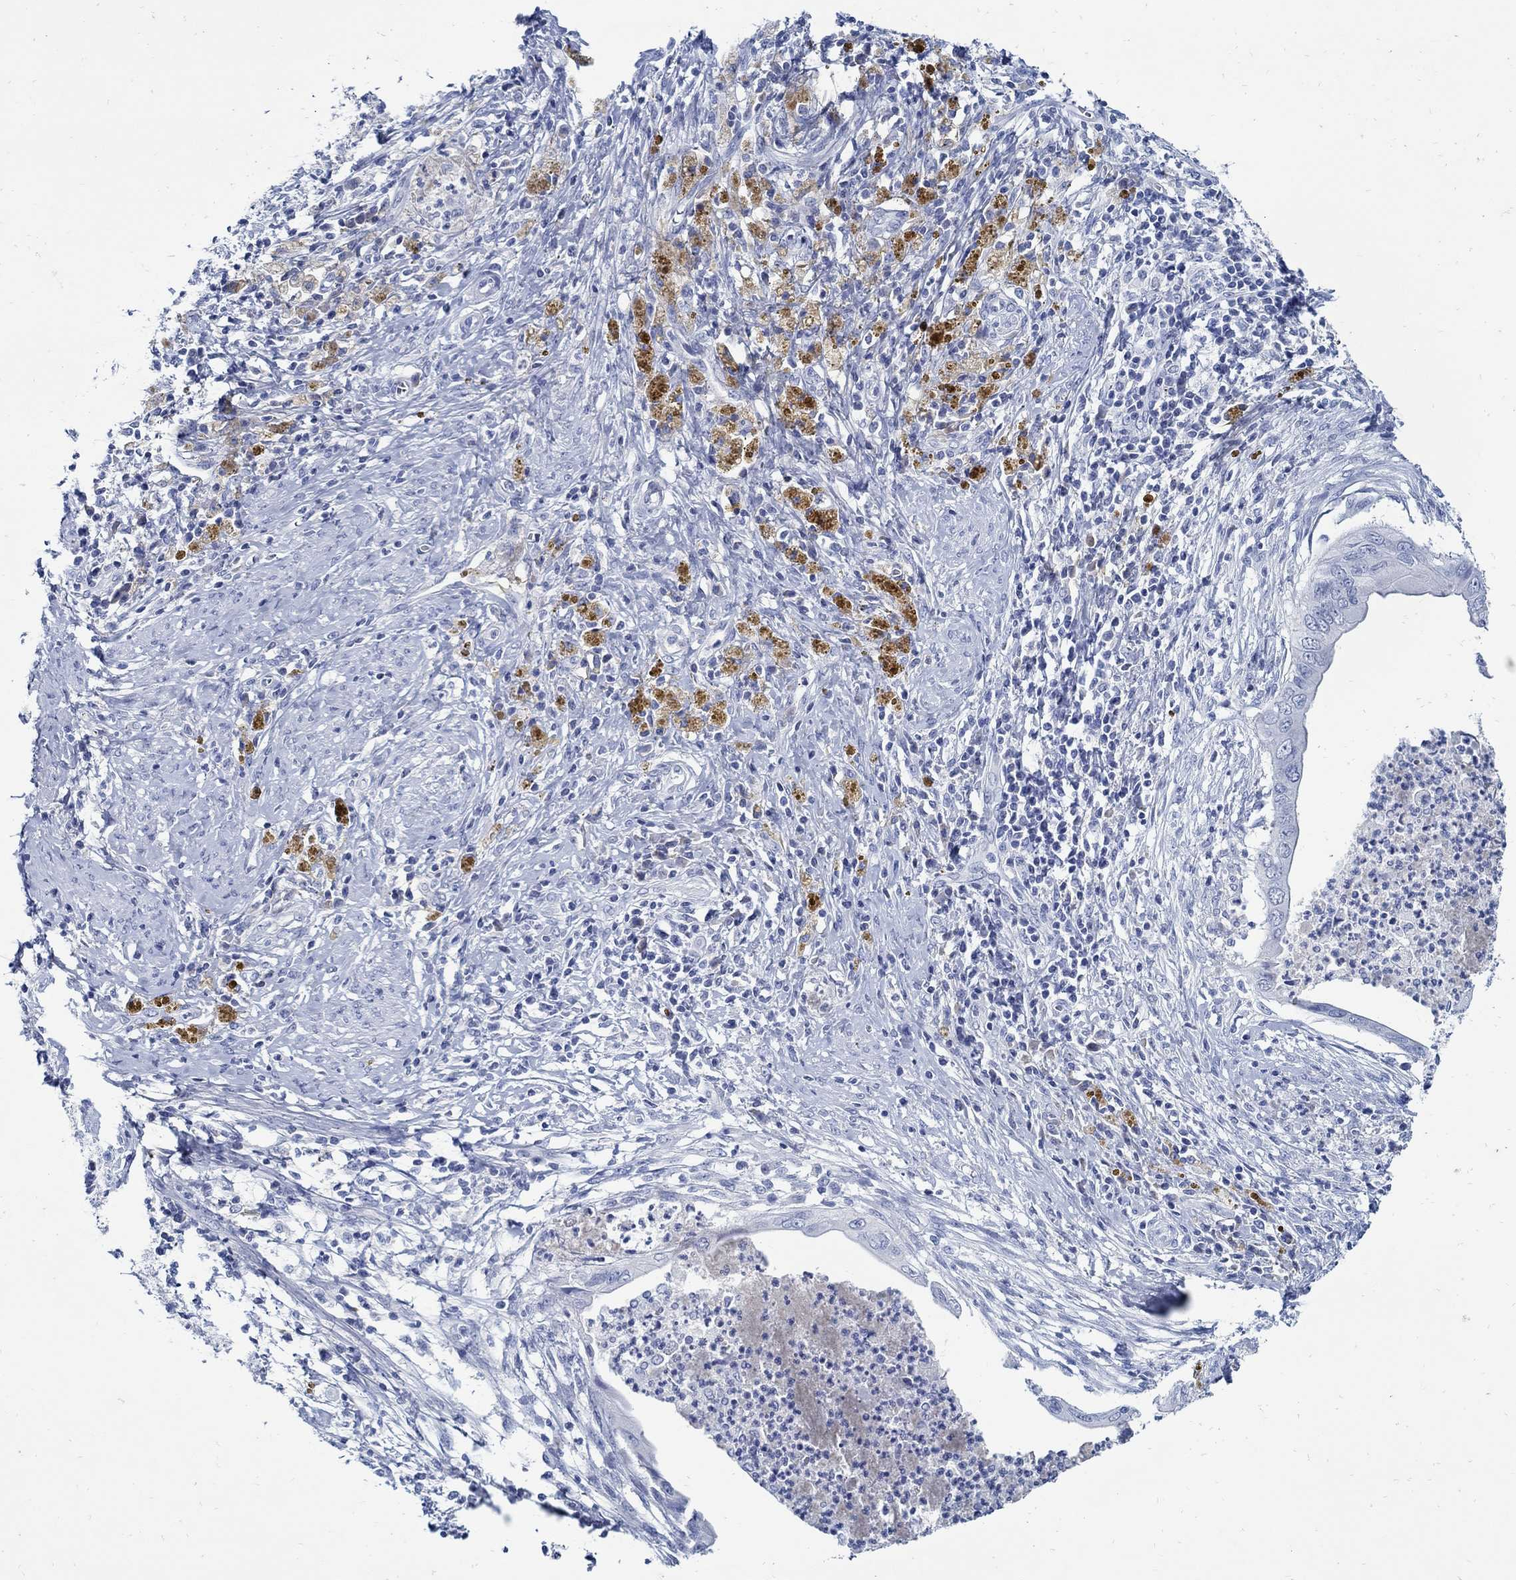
{"staining": {"intensity": "negative", "quantity": "none", "location": "none"}, "tissue": "cervical cancer", "cell_type": "Tumor cells", "image_type": "cancer", "snomed": [{"axis": "morphology", "description": "Adenocarcinoma, NOS"}, {"axis": "topography", "description": "Cervix"}], "caption": "Cervical adenocarcinoma was stained to show a protein in brown. There is no significant positivity in tumor cells.", "gene": "PAX9", "patient": {"sex": "female", "age": 42}}